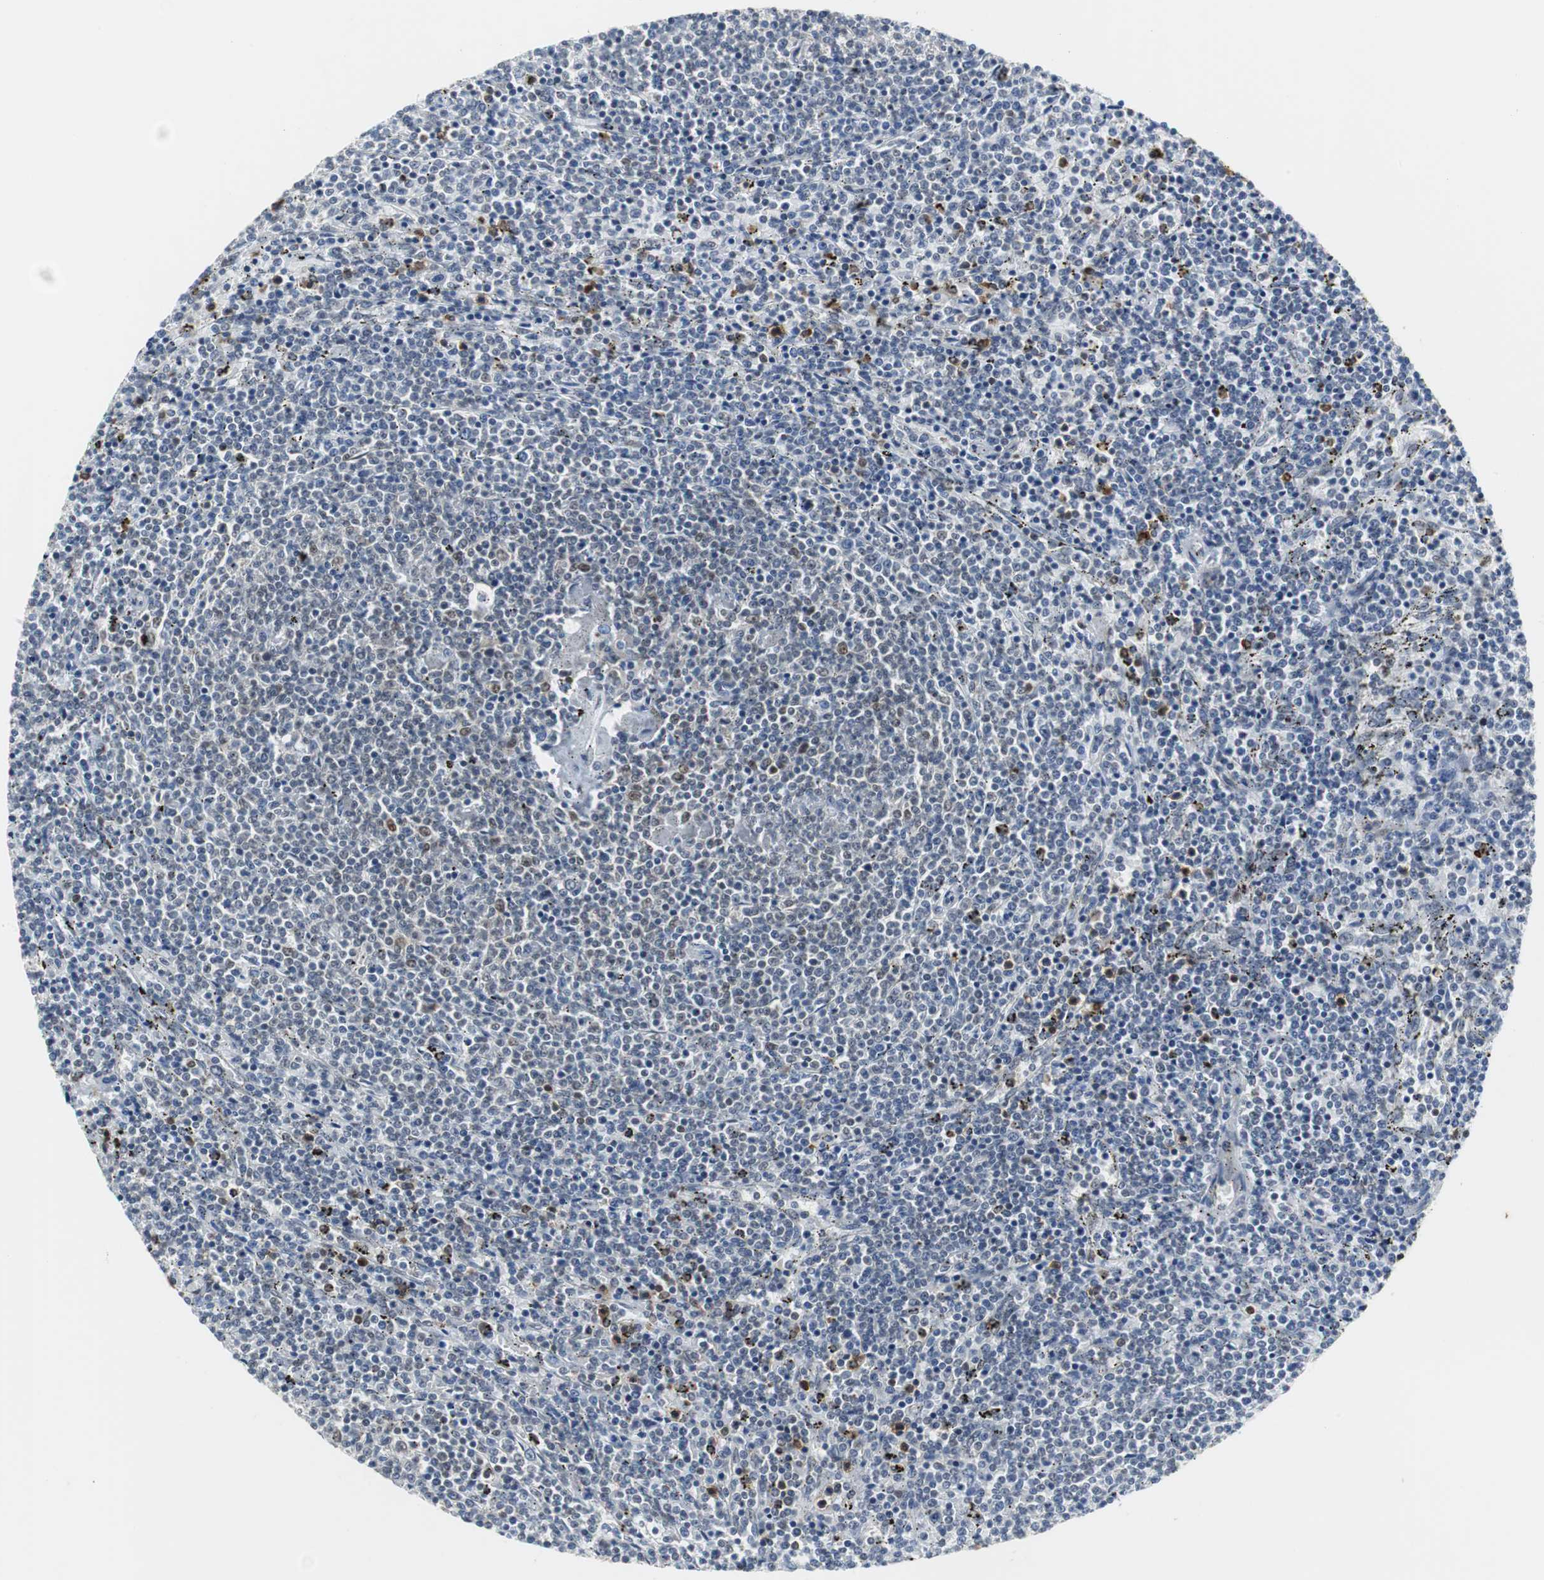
{"staining": {"intensity": "negative", "quantity": "none", "location": "none"}, "tissue": "lymphoma", "cell_type": "Tumor cells", "image_type": "cancer", "snomed": [{"axis": "morphology", "description": "Malignant lymphoma, non-Hodgkin's type, Low grade"}, {"axis": "topography", "description": "Spleen"}], "caption": "Immunohistochemistry micrograph of neoplastic tissue: human malignant lymphoma, non-Hodgkin's type (low-grade) stained with DAB reveals no significant protein expression in tumor cells.", "gene": "SIRT1", "patient": {"sex": "female", "age": 50}}